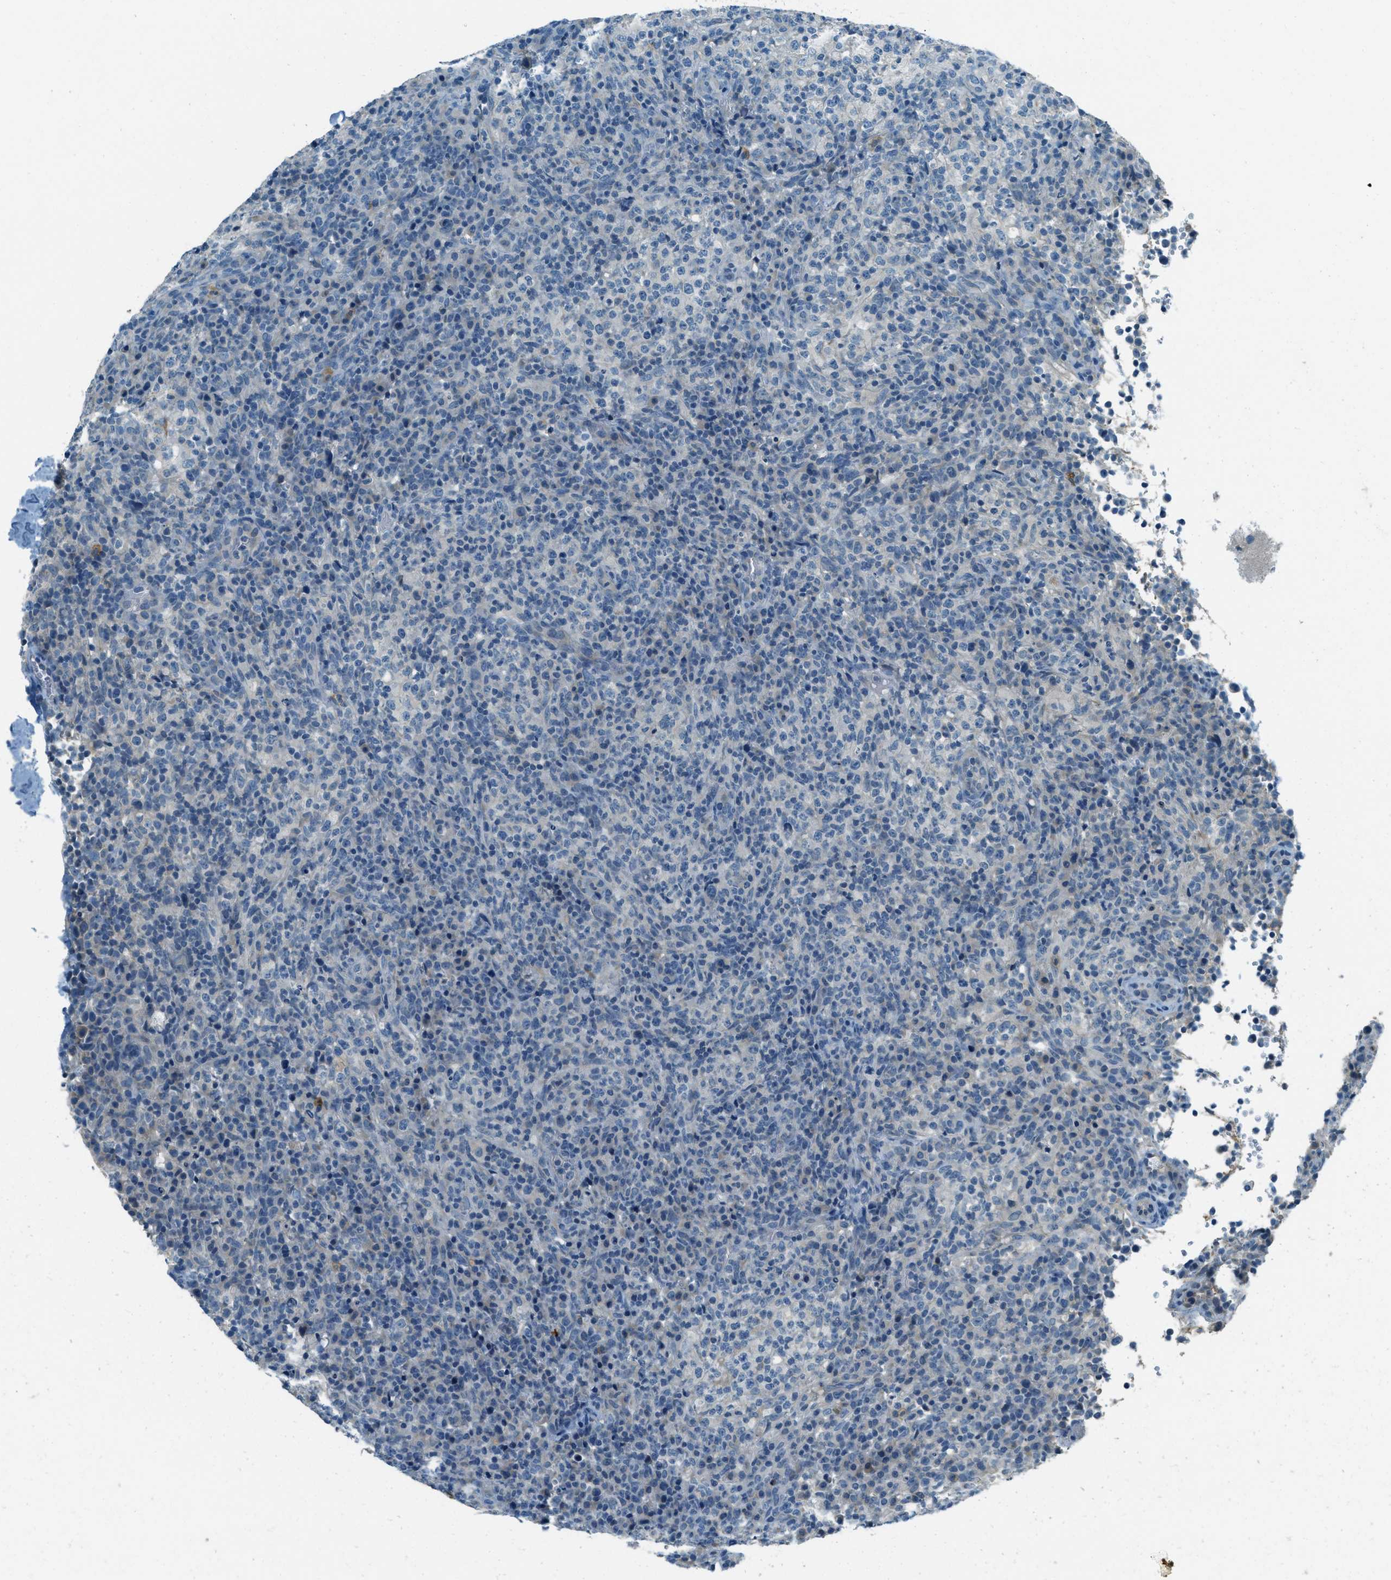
{"staining": {"intensity": "negative", "quantity": "none", "location": "none"}, "tissue": "lymphoma", "cell_type": "Tumor cells", "image_type": "cancer", "snomed": [{"axis": "morphology", "description": "Malignant lymphoma, non-Hodgkin's type, High grade"}, {"axis": "topography", "description": "Lymph node"}], "caption": "Immunohistochemical staining of human lymphoma exhibits no significant staining in tumor cells.", "gene": "MSLN", "patient": {"sex": "female", "age": 76}}